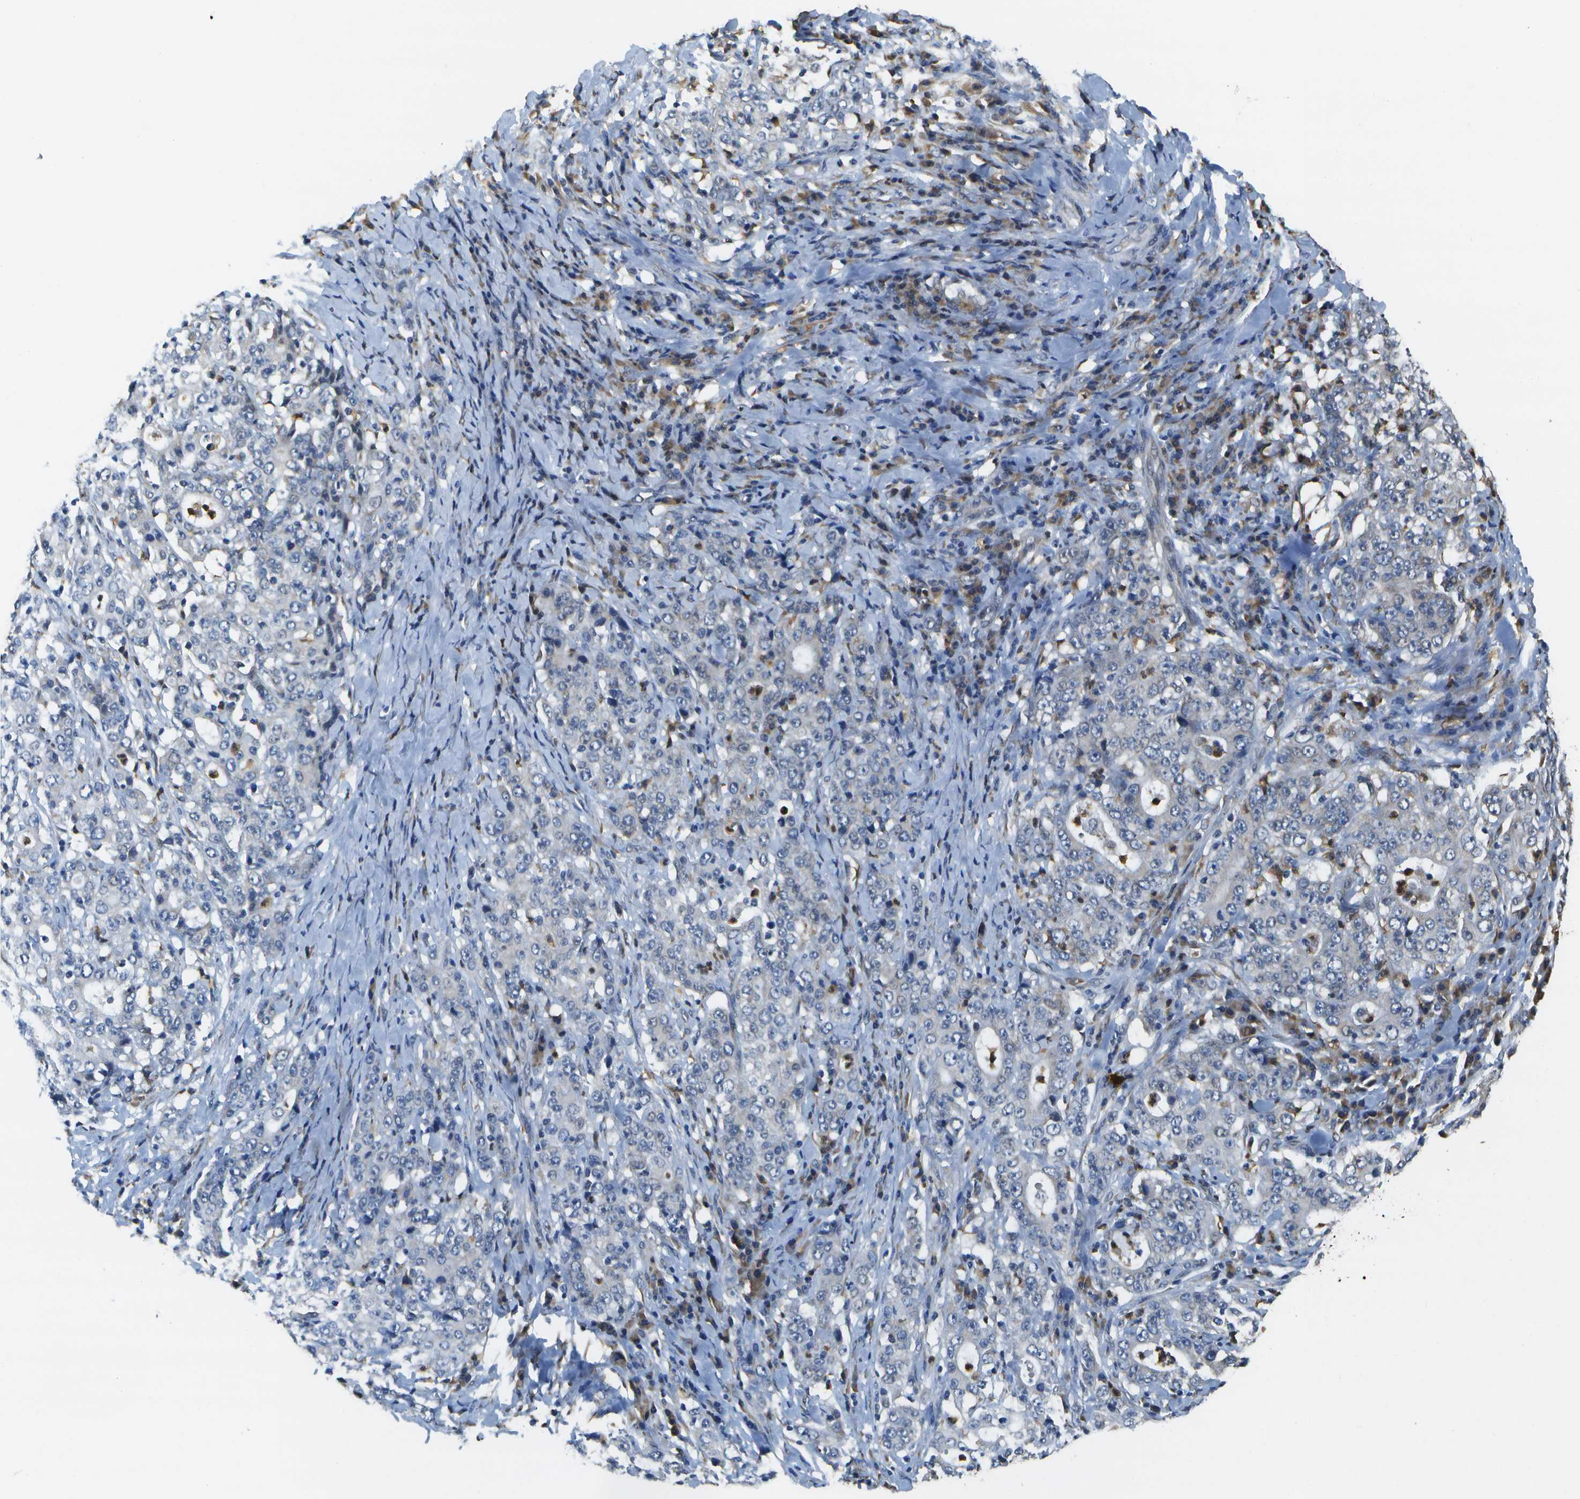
{"staining": {"intensity": "negative", "quantity": "none", "location": "none"}, "tissue": "stomach cancer", "cell_type": "Tumor cells", "image_type": "cancer", "snomed": [{"axis": "morphology", "description": "Normal tissue, NOS"}, {"axis": "morphology", "description": "Adenocarcinoma, NOS"}, {"axis": "topography", "description": "Stomach, upper"}, {"axis": "topography", "description": "Stomach"}], "caption": "High power microscopy micrograph of an IHC histopathology image of stomach cancer, revealing no significant staining in tumor cells.", "gene": "DSE", "patient": {"sex": "male", "age": 59}}